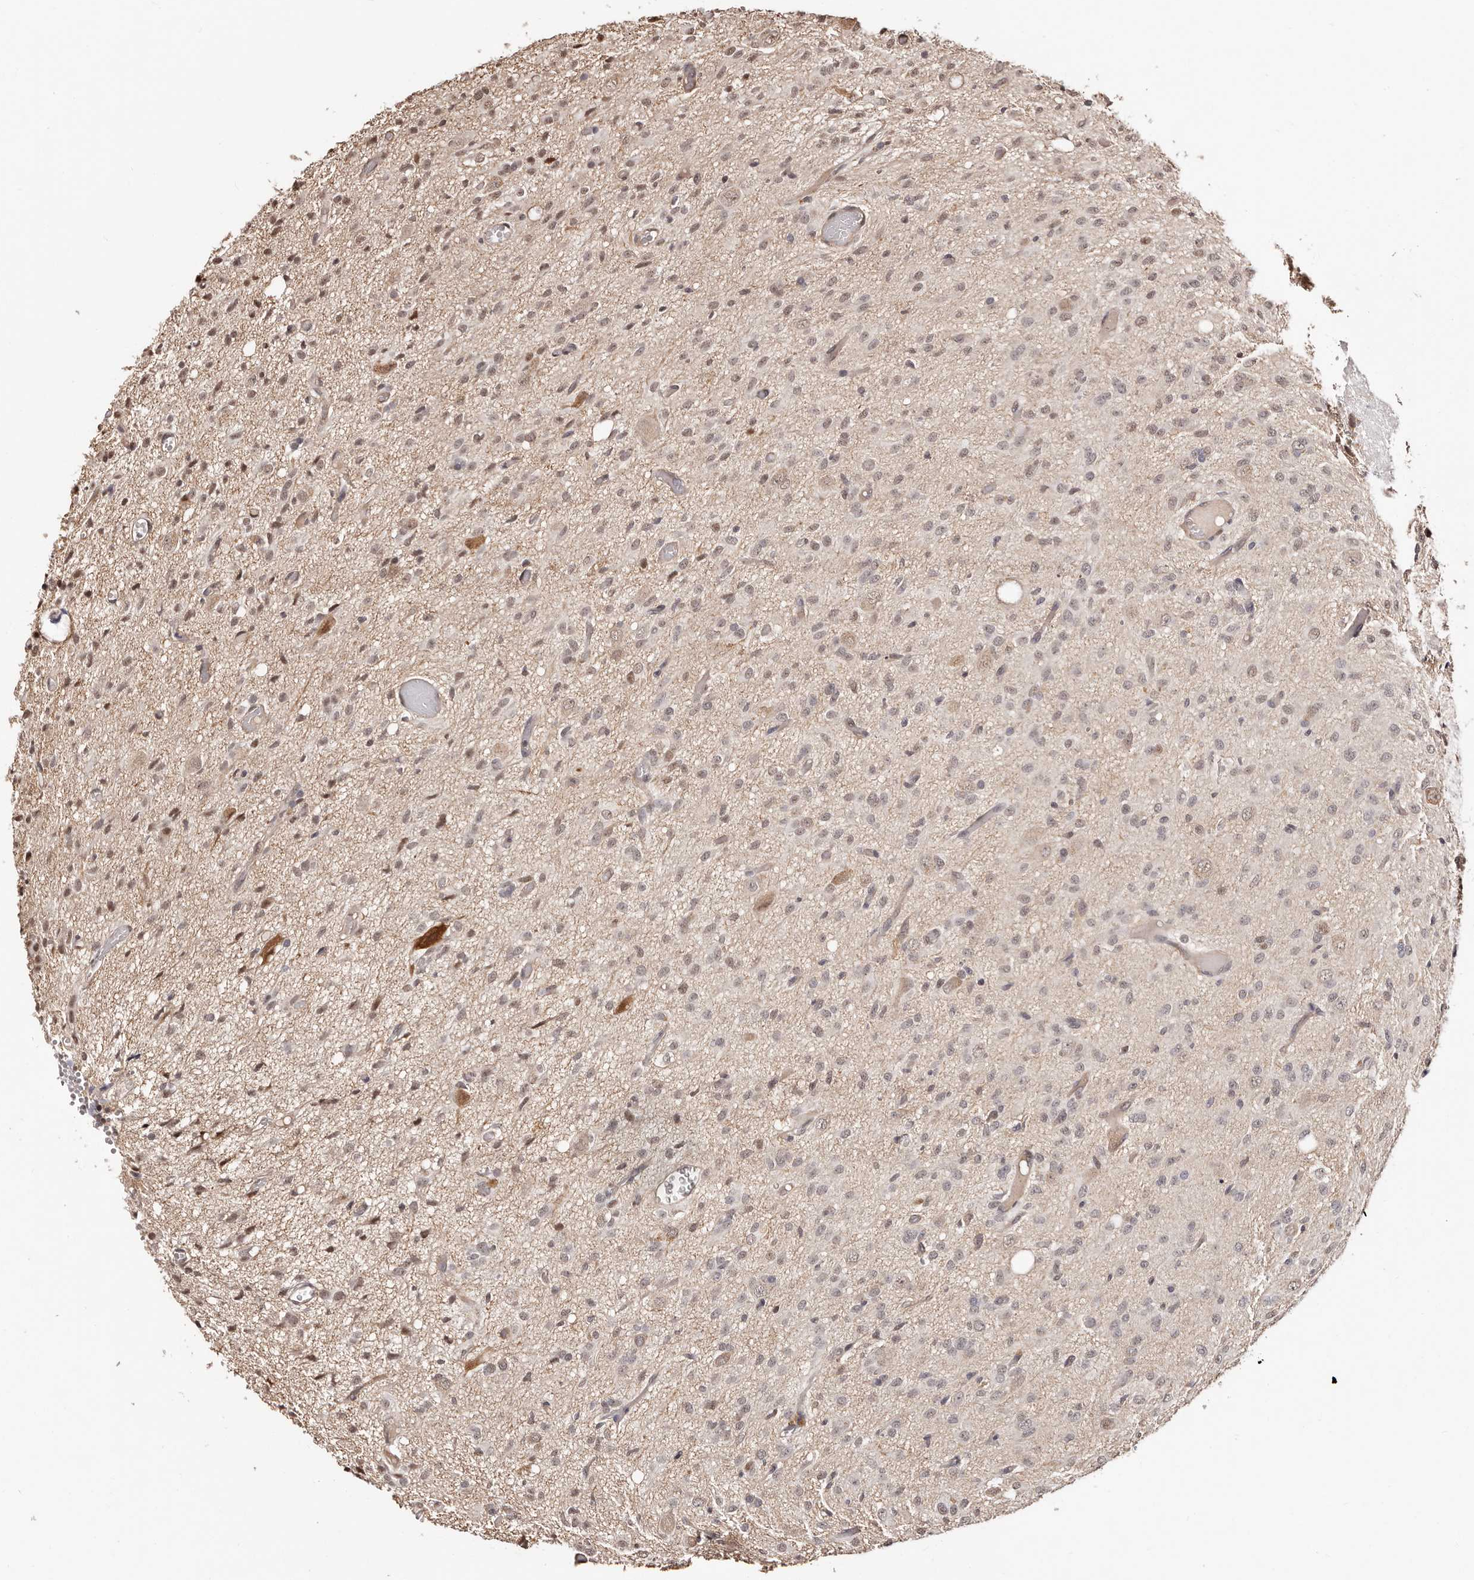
{"staining": {"intensity": "negative", "quantity": "none", "location": "none"}, "tissue": "glioma", "cell_type": "Tumor cells", "image_type": "cancer", "snomed": [{"axis": "morphology", "description": "Glioma, malignant, High grade"}, {"axis": "topography", "description": "Brain"}], "caption": "DAB (3,3'-diaminobenzidine) immunohistochemical staining of malignant glioma (high-grade) exhibits no significant positivity in tumor cells. (DAB immunohistochemistry (IHC) with hematoxylin counter stain).", "gene": "TRIP13", "patient": {"sex": "female", "age": 59}}